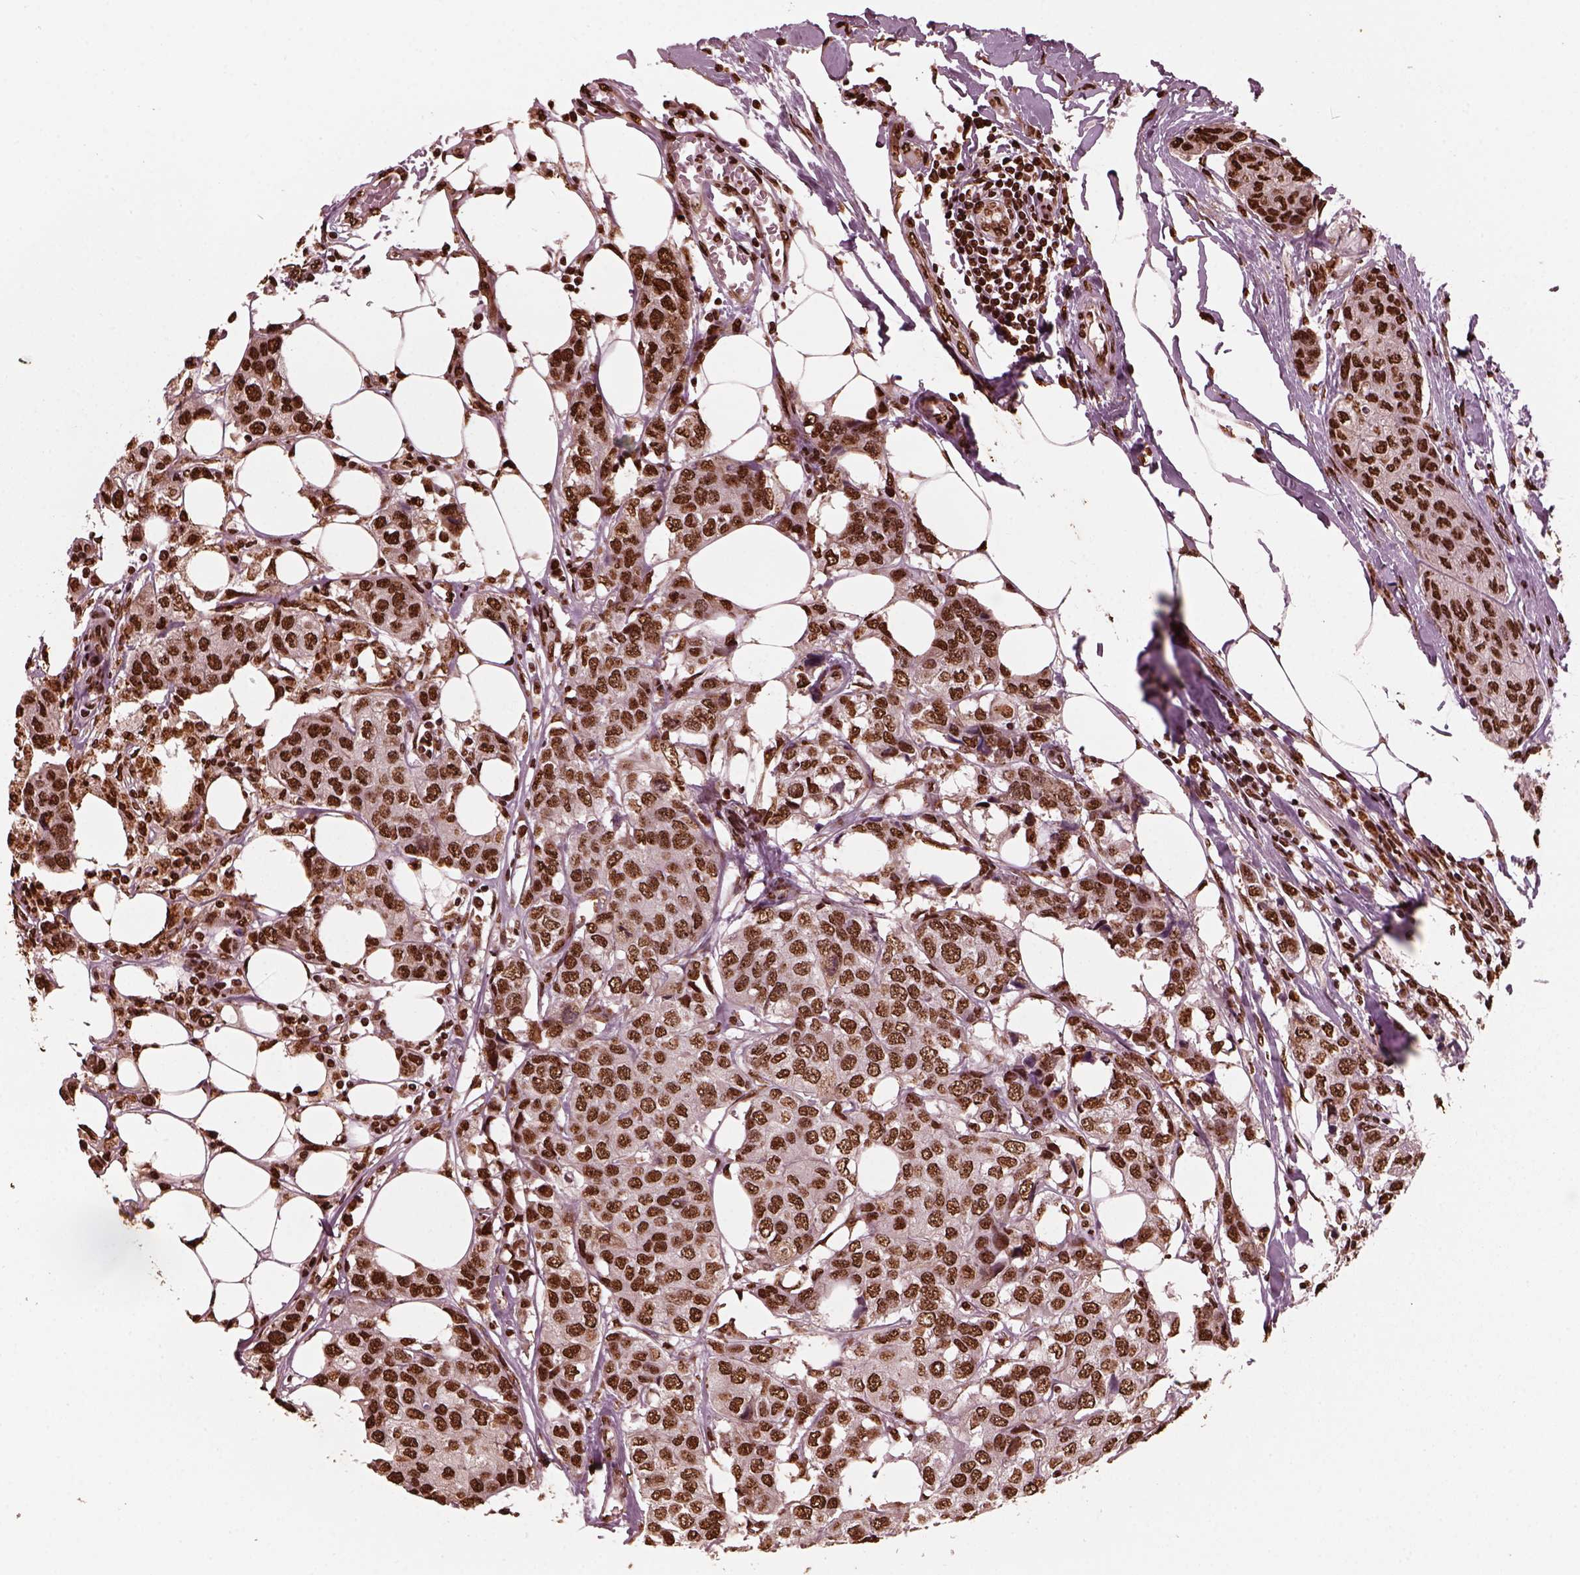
{"staining": {"intensity": "strong", "quantity": ">75%", "location": "nuclear"}, "tissue": "breast cancer", "cell_type": "Tumor cells", "image_type": "cancer", "snomed": [{"axis": "morphology", "description": "Duct carcinoma"}, {"axis": "topography", "description": "Breast"}], "caption": "Immunohistochemical staining of breast intraductal carcinoma shows high levels of strong nuclear staining in about >75% of tumor cells.", "gene": "NSD1", "patient": {"sex": "female", "age": 80}}